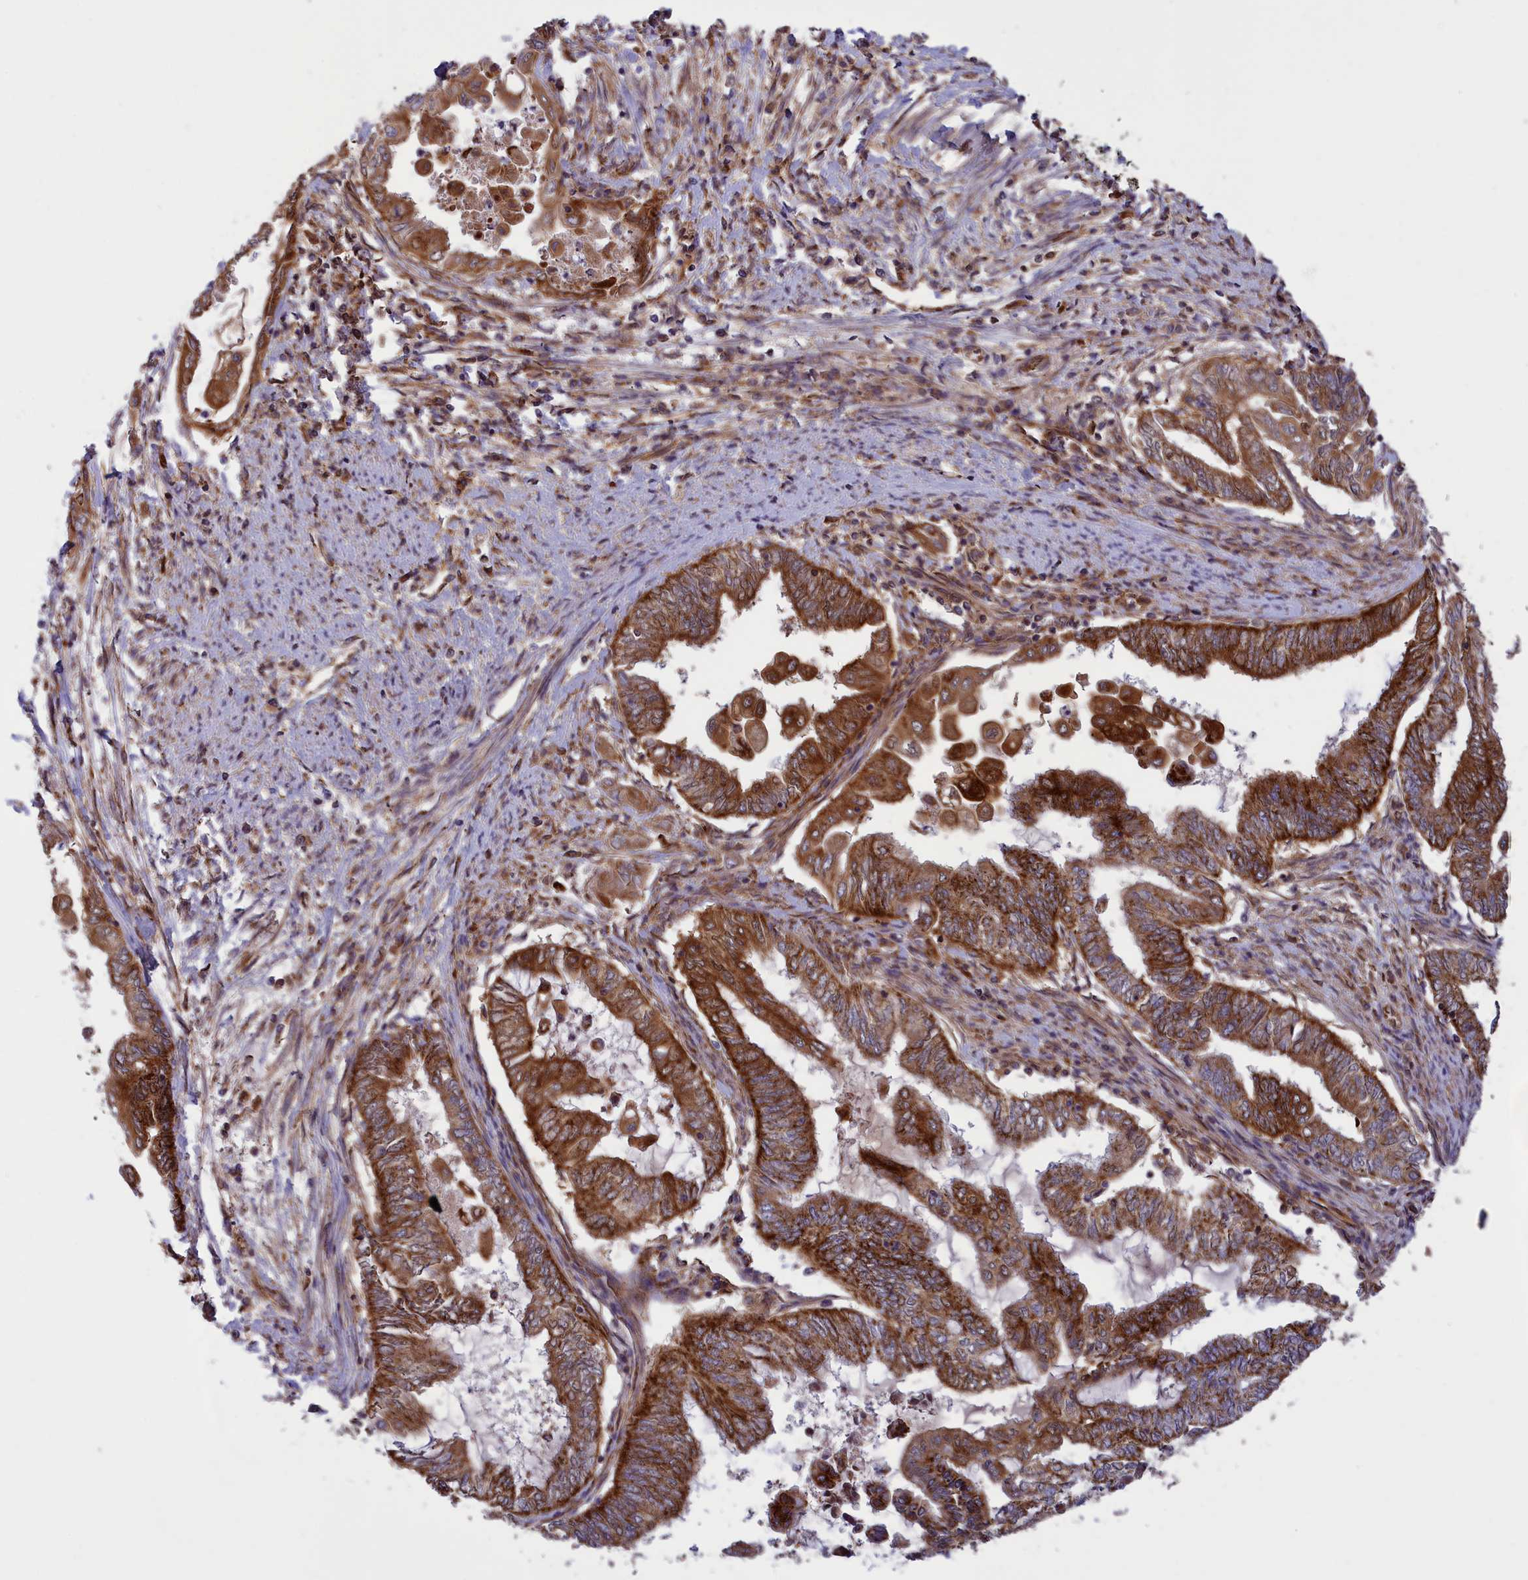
{"staining": {"intensity": "strong", "quantity": ">75%", "location": "cytoplasmic/membranous"}, "tissue": "endometrial cancer", "cell_type": "Tumor cells", "image_type": "cancer", "snomed": [{"axis": "morphology", "description": "Adenocarcinoma, NOS"}, {"axis": "topography", "description": "Uterus"}, {"axis": "topography", "description": "Endometrium"}], "caption": "IHC image of neoplastic tissue: endometrial adenocarcinoma stained using immunohistochemistry reveals high levels of strong protein expression localized specifically in the cytoplasmic/membranous of tumor cells, appearing as a cytoplasmic/membranous brown color.", "gene": "ISOC2", "patient": {"sex": "female", "age": 70}}